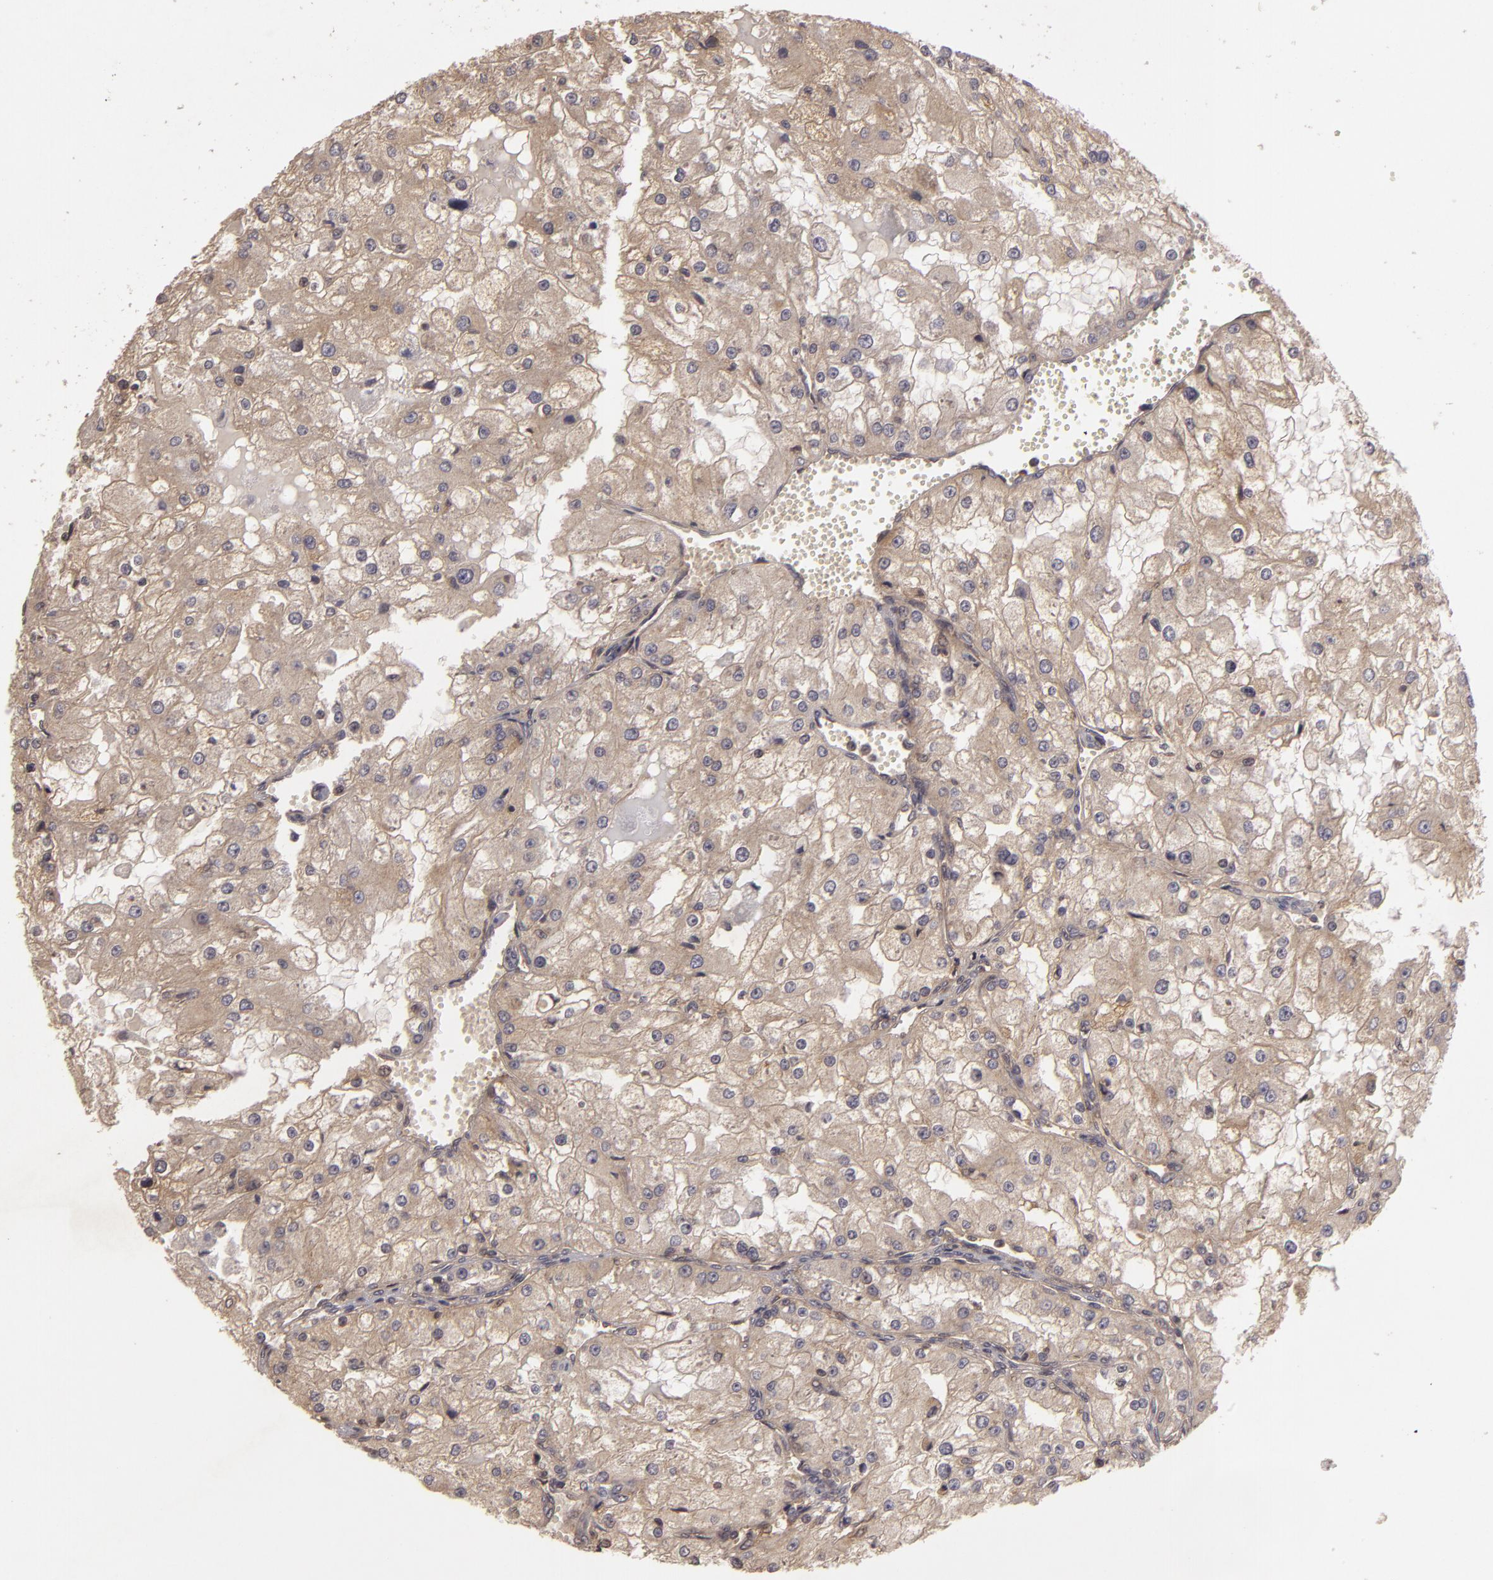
{"staining": {"intensity": "weak", "quantity": ">75%", "location": "cytoplasmic/membranous"}, "tissue": "renal cancer", "cell_type": "Tumor cells", "image_type": "cancer", "snomed": [{"axis": "morphology", "description": "Adenocarcinoma, NOS"}, {"axis": "topography", "description": "Kidney"}], "caption": "Tumor cells exhibit weak cytoplasmic/membranous expression in about >75% of cells in adenocarcinoma (renal).", "gene": "HRAS", "patient": {"sex": "female", "age": 74}}